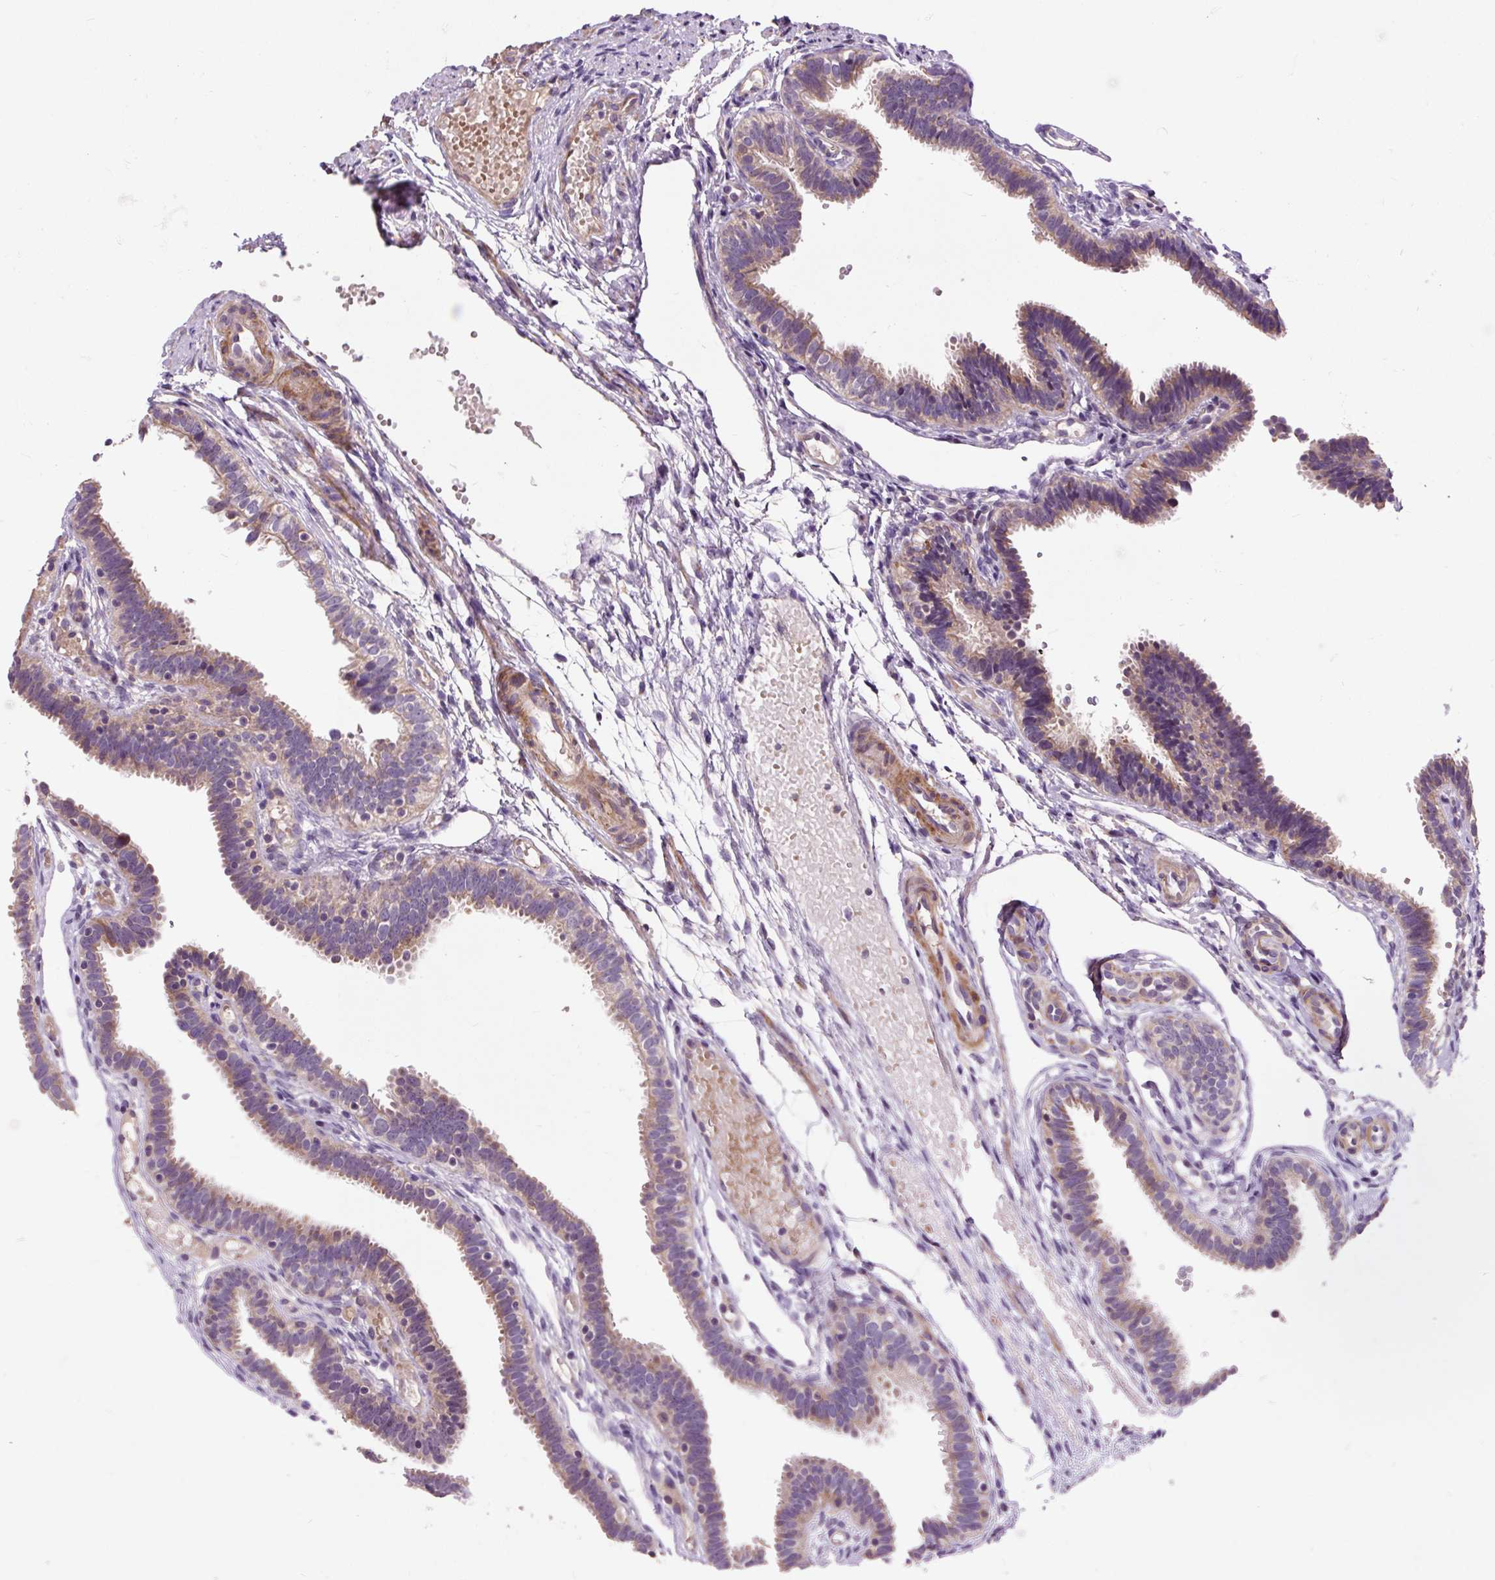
{"staining": {"intensity": "weak", "quantity": "25%-75%", "location": "cytoplasmic/membranous"}, "tissue": "fallopian tube", "cell_type": "Glandular cells", "image_type": "normal", "snomed": [{"axis": "morphology", "description": "Normal tissue, NOS"}, {"axis": "topography", "description": "Fallopian tube"}], "caption": "DAB immunohistochemical staining of normal fallopian tube exhibits weak cytoplasmic/membranous protein expression in approximately 25%-75% of glandular cells. (Stains: DAB (3,3'-diaminobenzidine) in brown, nuclei in blue, Microscopy: brightfield microscopy at high magnification).", "gene": "PRIMPOL", "patient": {"sex": "female", "age": 37}}